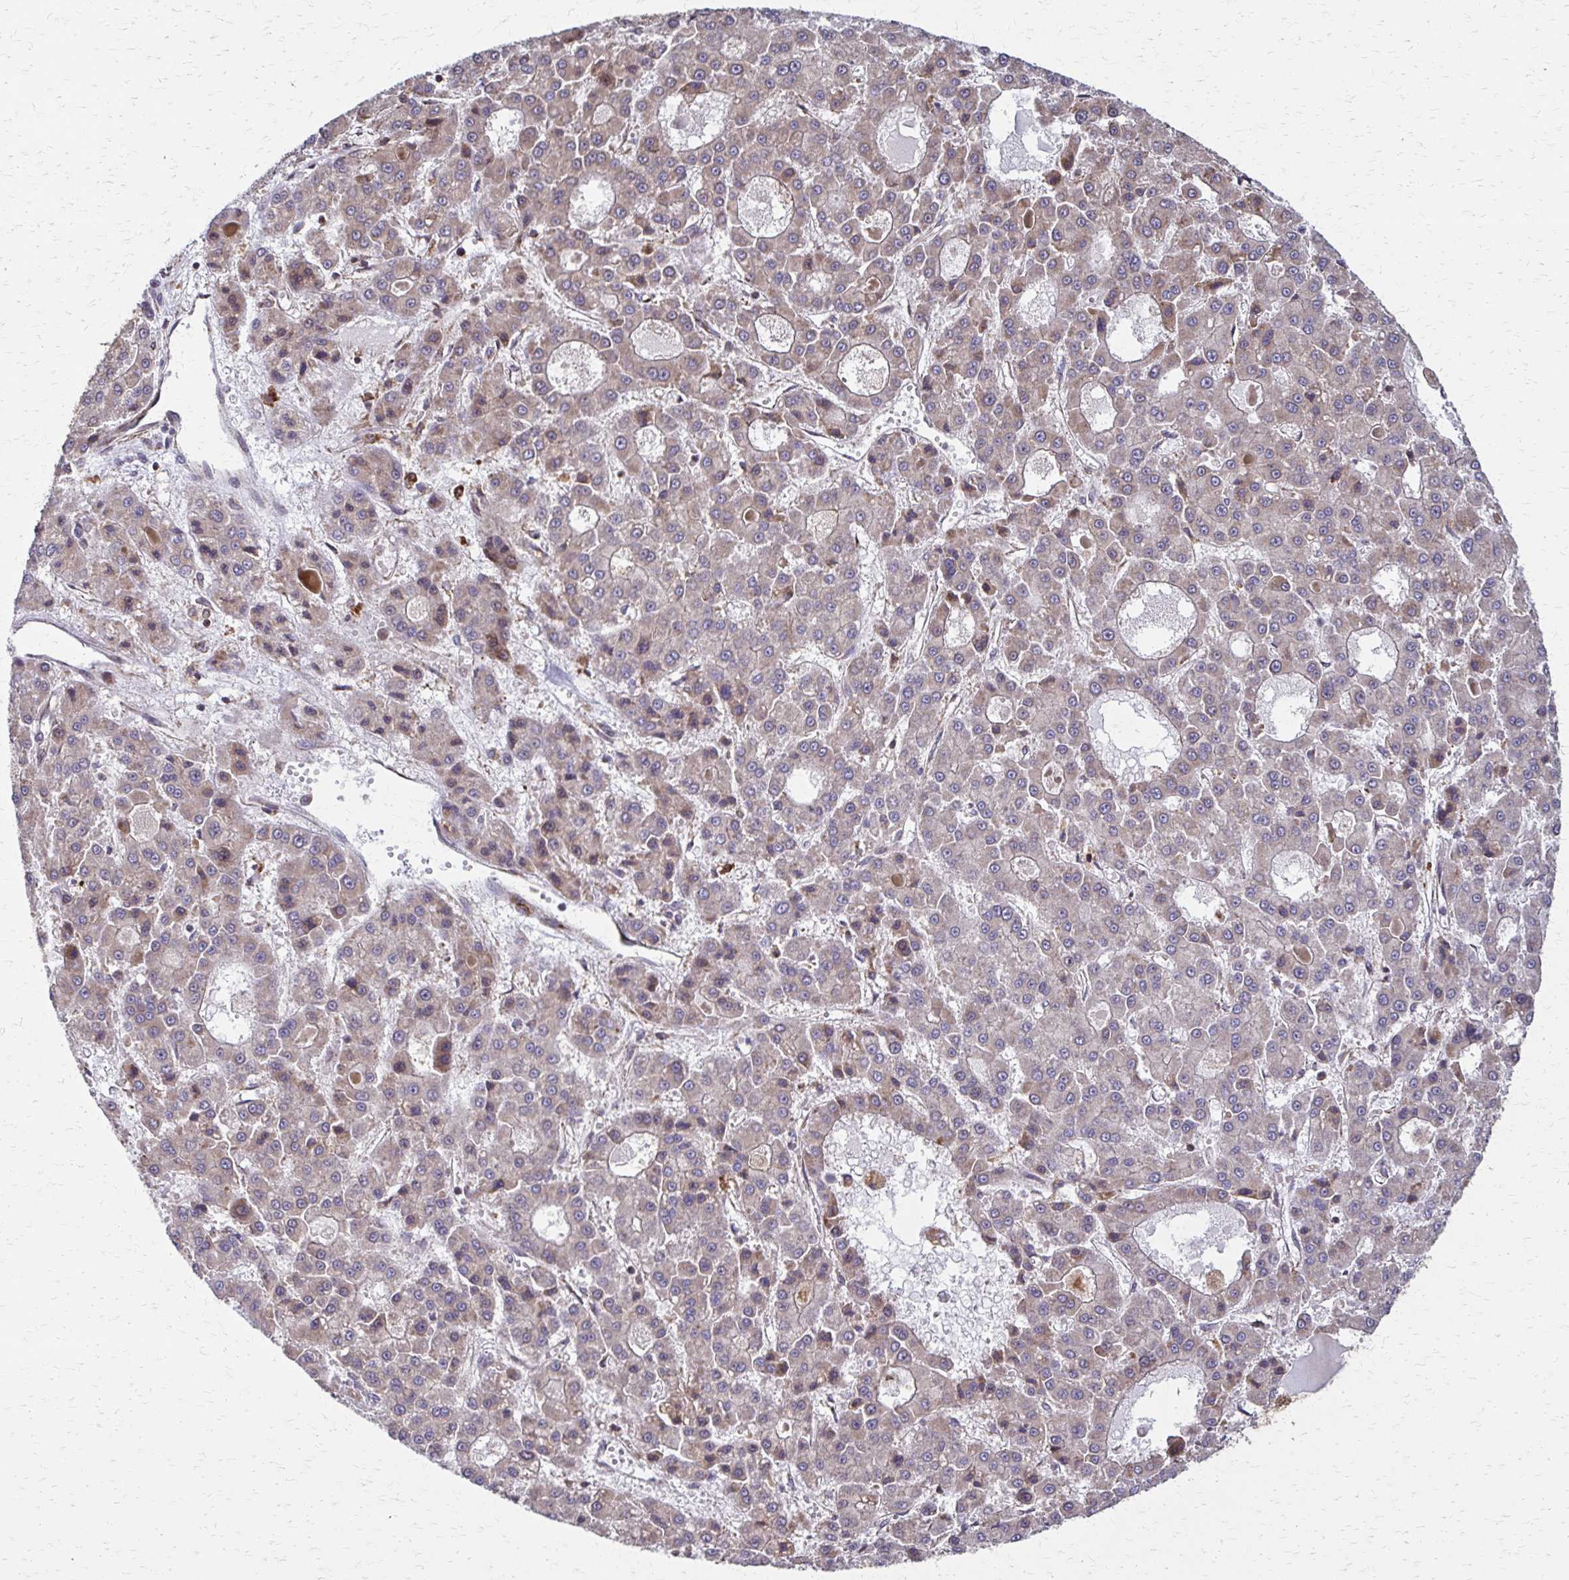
{"staining": {"intensity": "weak", "quantity": "25%-75%", "location": "cytoplasmic/membranous"}, "tissue": "liver cancer", "cell_type": "Tumor cells", "image_type": "cancer", "snomed": [{"axis": "morphology", "description": "Carcinoma, Hepatocellular, NOS"}, {"axis": "topography", "description": "Liver"}], "caption": "Immunohistochemical staining of human hepatocellular carcinoma (liver) shows low levels of weak cytoplasmic/membranous staining in about 25%-75% of tumor cells. (DAB IHC with brightfield microscopy, high magnification).", "gene": "EEF2", "patient": {"sex": "male", "age": 70}}